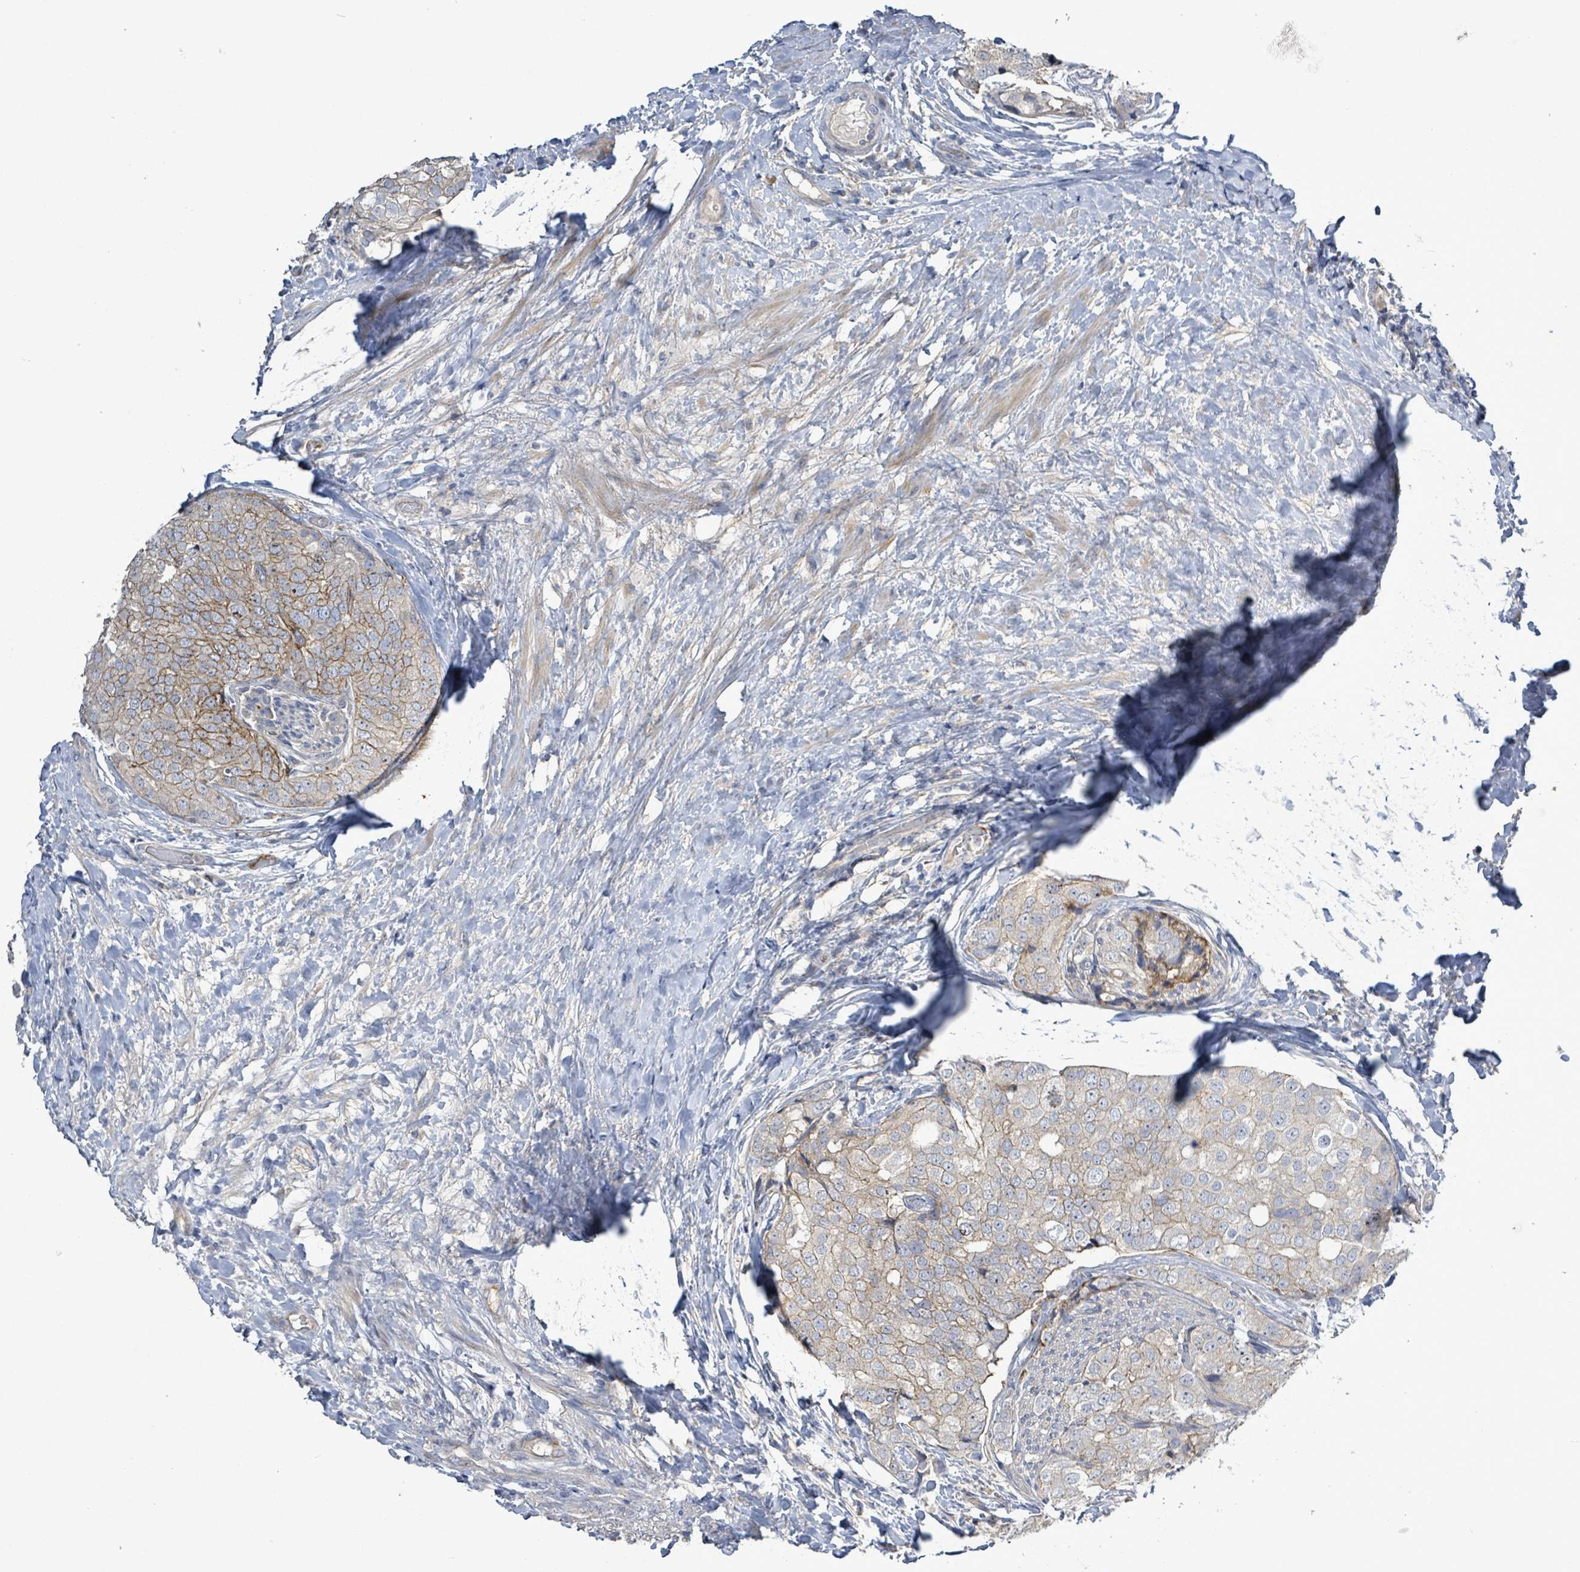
{"staining": {"intensity": "moderate", "quantity": "25%-75%", "location": "cytoplasmic/membranous"}, "tissue": "prostate cancer", "cell_type": "Tumor cells", "image_type": "cancer", "snomed": [{"axis": "morphology", "description": "Adenocarcinoma, High grade"}, {"axis": "topography", "description": "Prostate"}], "caption": "This micrograph demonstrates immunohistochemistry (IHC) staining of human adenocarcinoma (high-grade) (prostate), with medium moderate cytoplasmic/membranous expression in approximately 25%-75% of tumor cells.", "gene": "KRAS", "patient": {"sex": "male", "age": 49}}